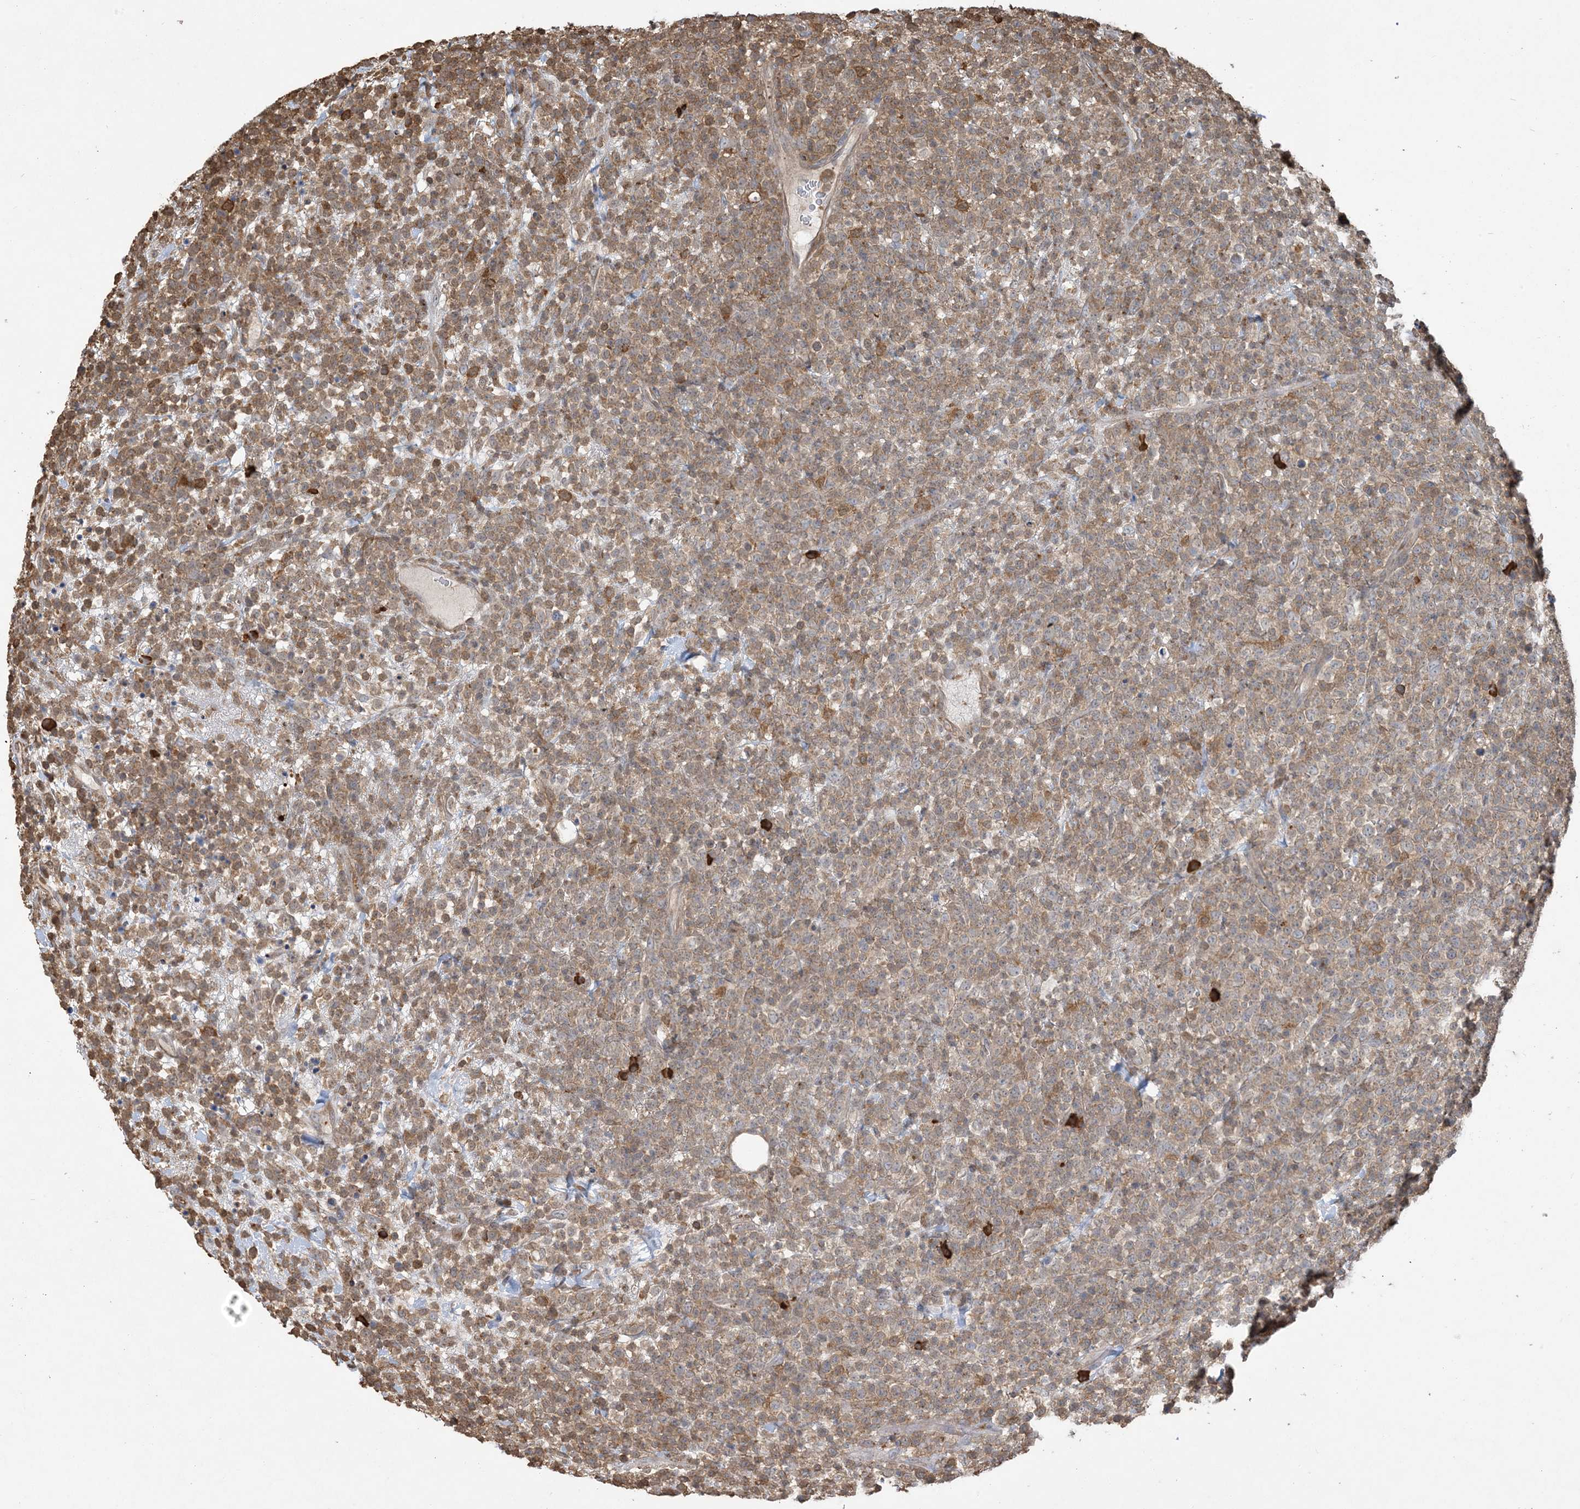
{"staining": {"intensity": "moderate", "quantity": ">75%", "location": "cytoplasmic/membranous"}, "tissue": "lymphoma", "cell_type": "Tumor cells", "image_type": "cancer", "snomed": [{"axis": "morphology", "description": "Malignant lymphoma, non-Hodgkin's type, High grade"}, {"axis": "topography", "description": "Colon"}], "caption": "Immunohistochemical staining of lymphoma reveals medium levels of moderate cytoplasmic/membranous expression in approximately >75% of tumor cells.", "gene": "TMSB4X", "patient": {"sex": "female", "age": 53}}